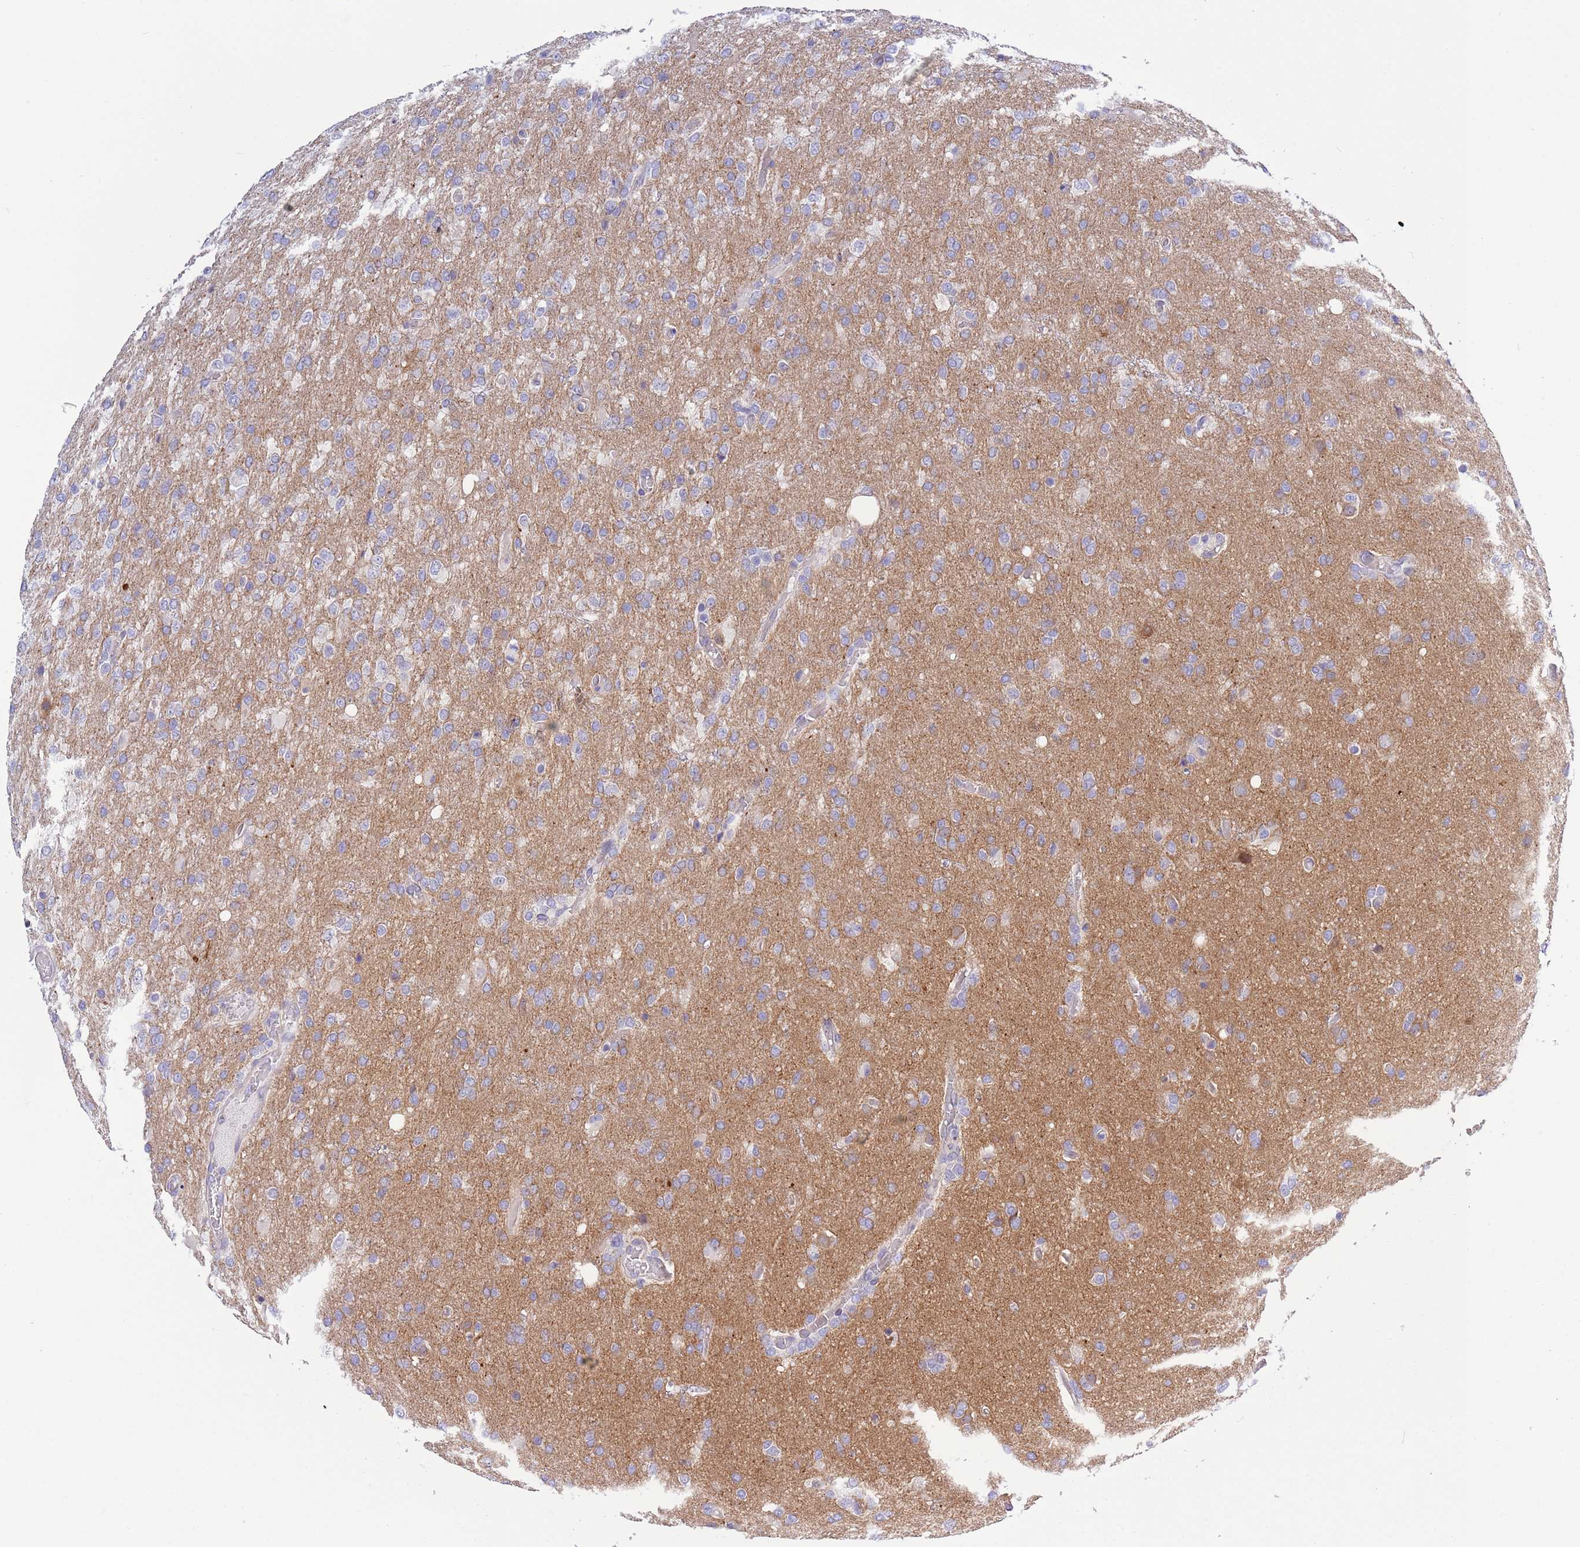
{"staining": {"intensity": "negative", "quantity": "none", "location": "none"}, "tissue": "glioma", "cell_type": "Tumor cells", "image_type": "cancer", "snomed": [{"axis": "morphology", "description": "Glioma, malignant, High grade"}, {"axis": "topography", "description": "Brain"}], "caption": "DAB immunohistochemical staining of malignant glioma (high-grade) demonstrates no significant expression in tumor cells.", "gene": "NET1", "patient": {"sex": "female", "age": 74}}